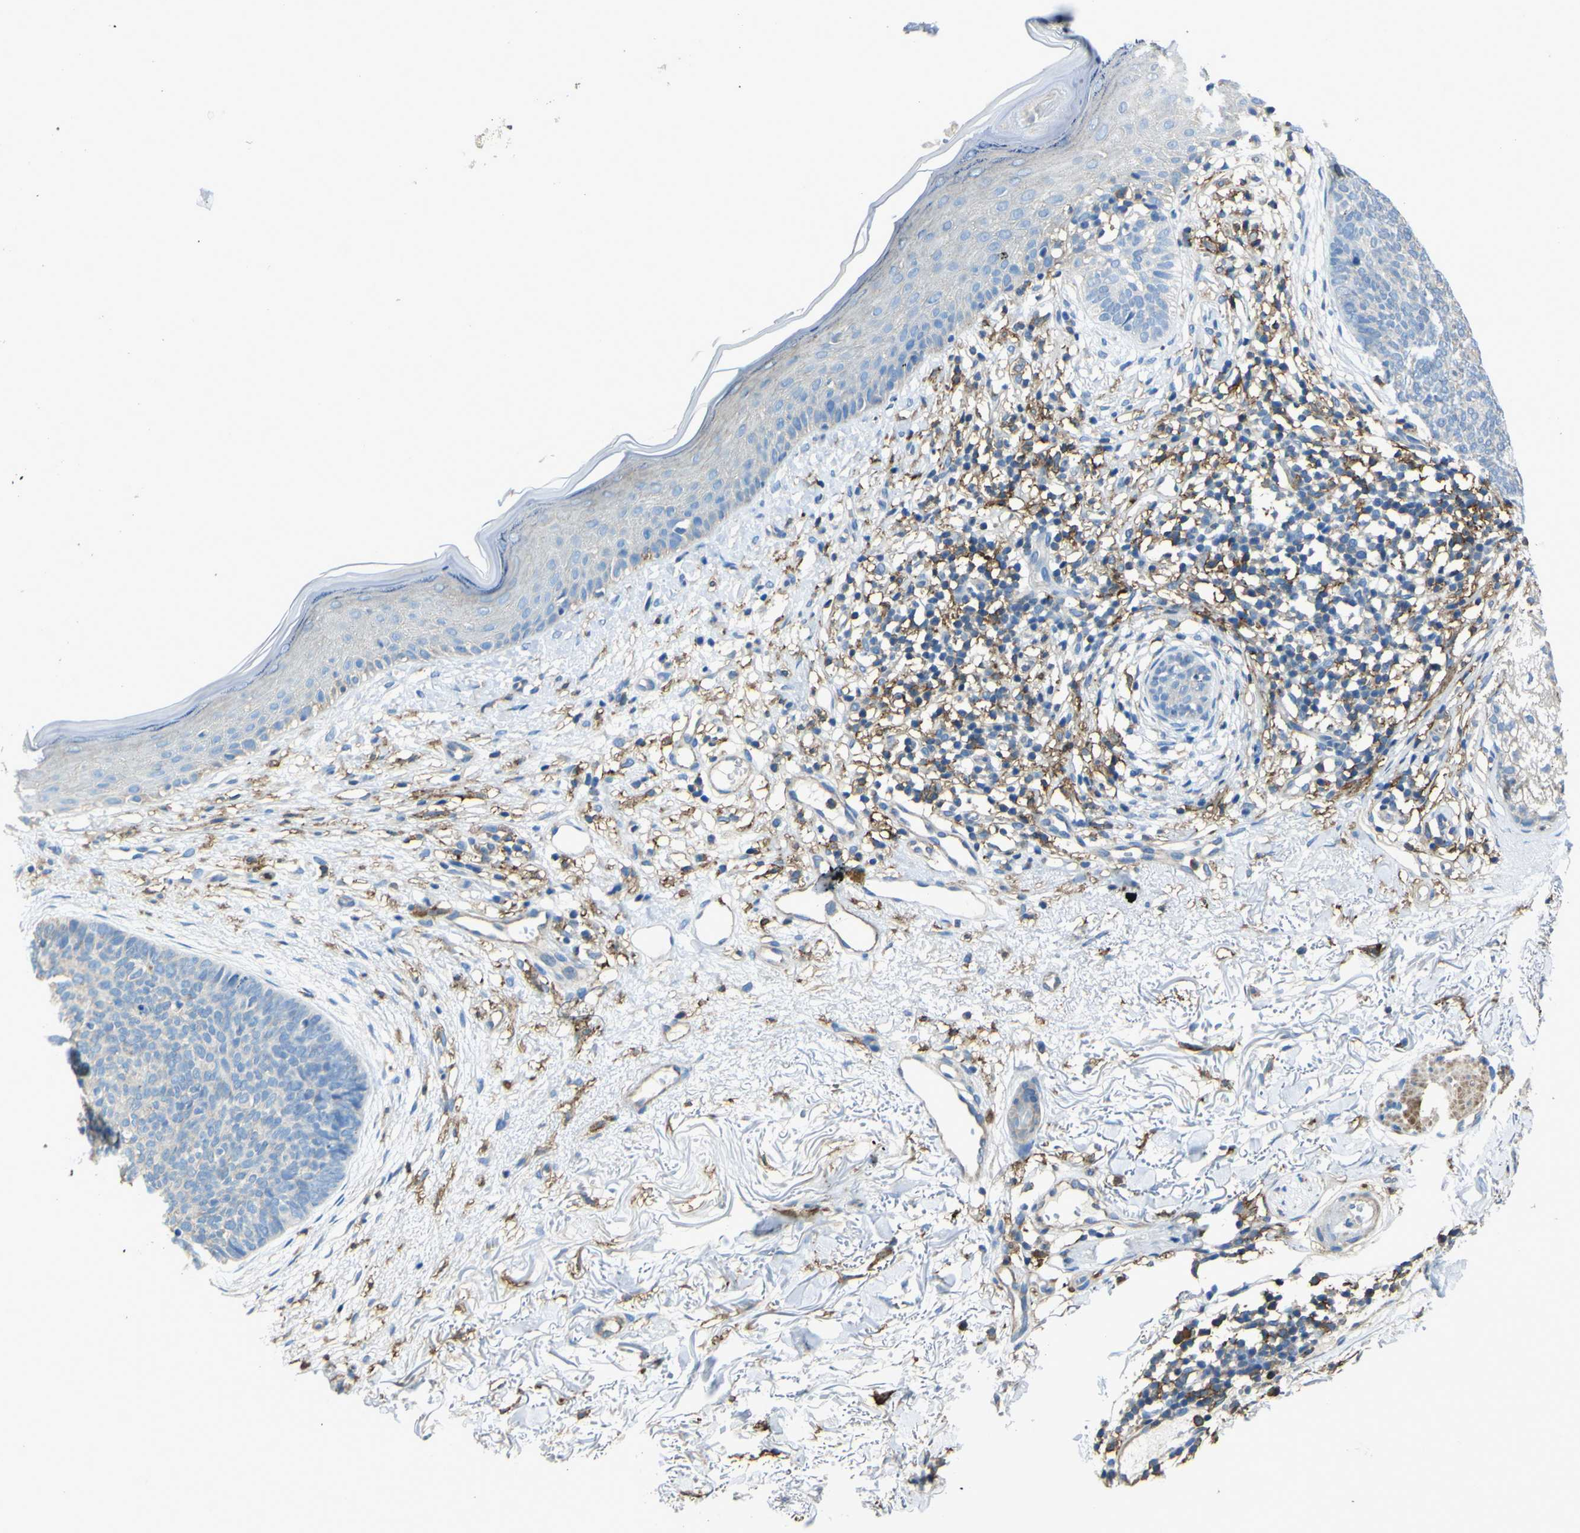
{"staining": {"intensity": "negative", "quantity": "none", "location": "none"}, "tissue": "skin cancer", "cell_type": "Tumor cells", "image_type": "cancer", "snomed": [{"axis": "morphology", "description": "Basal cell carcinoma"}, {"axis": "topography", "description": "Skin"}], "caption": "This histopathology image is of skin cancer stained with IHC to label a protein in brown with the nuclei are counter-stained blue. There is no positivity in tumor cells.", "gene": "LAIR1", "patient": {"sex": "female", "age": 70}}